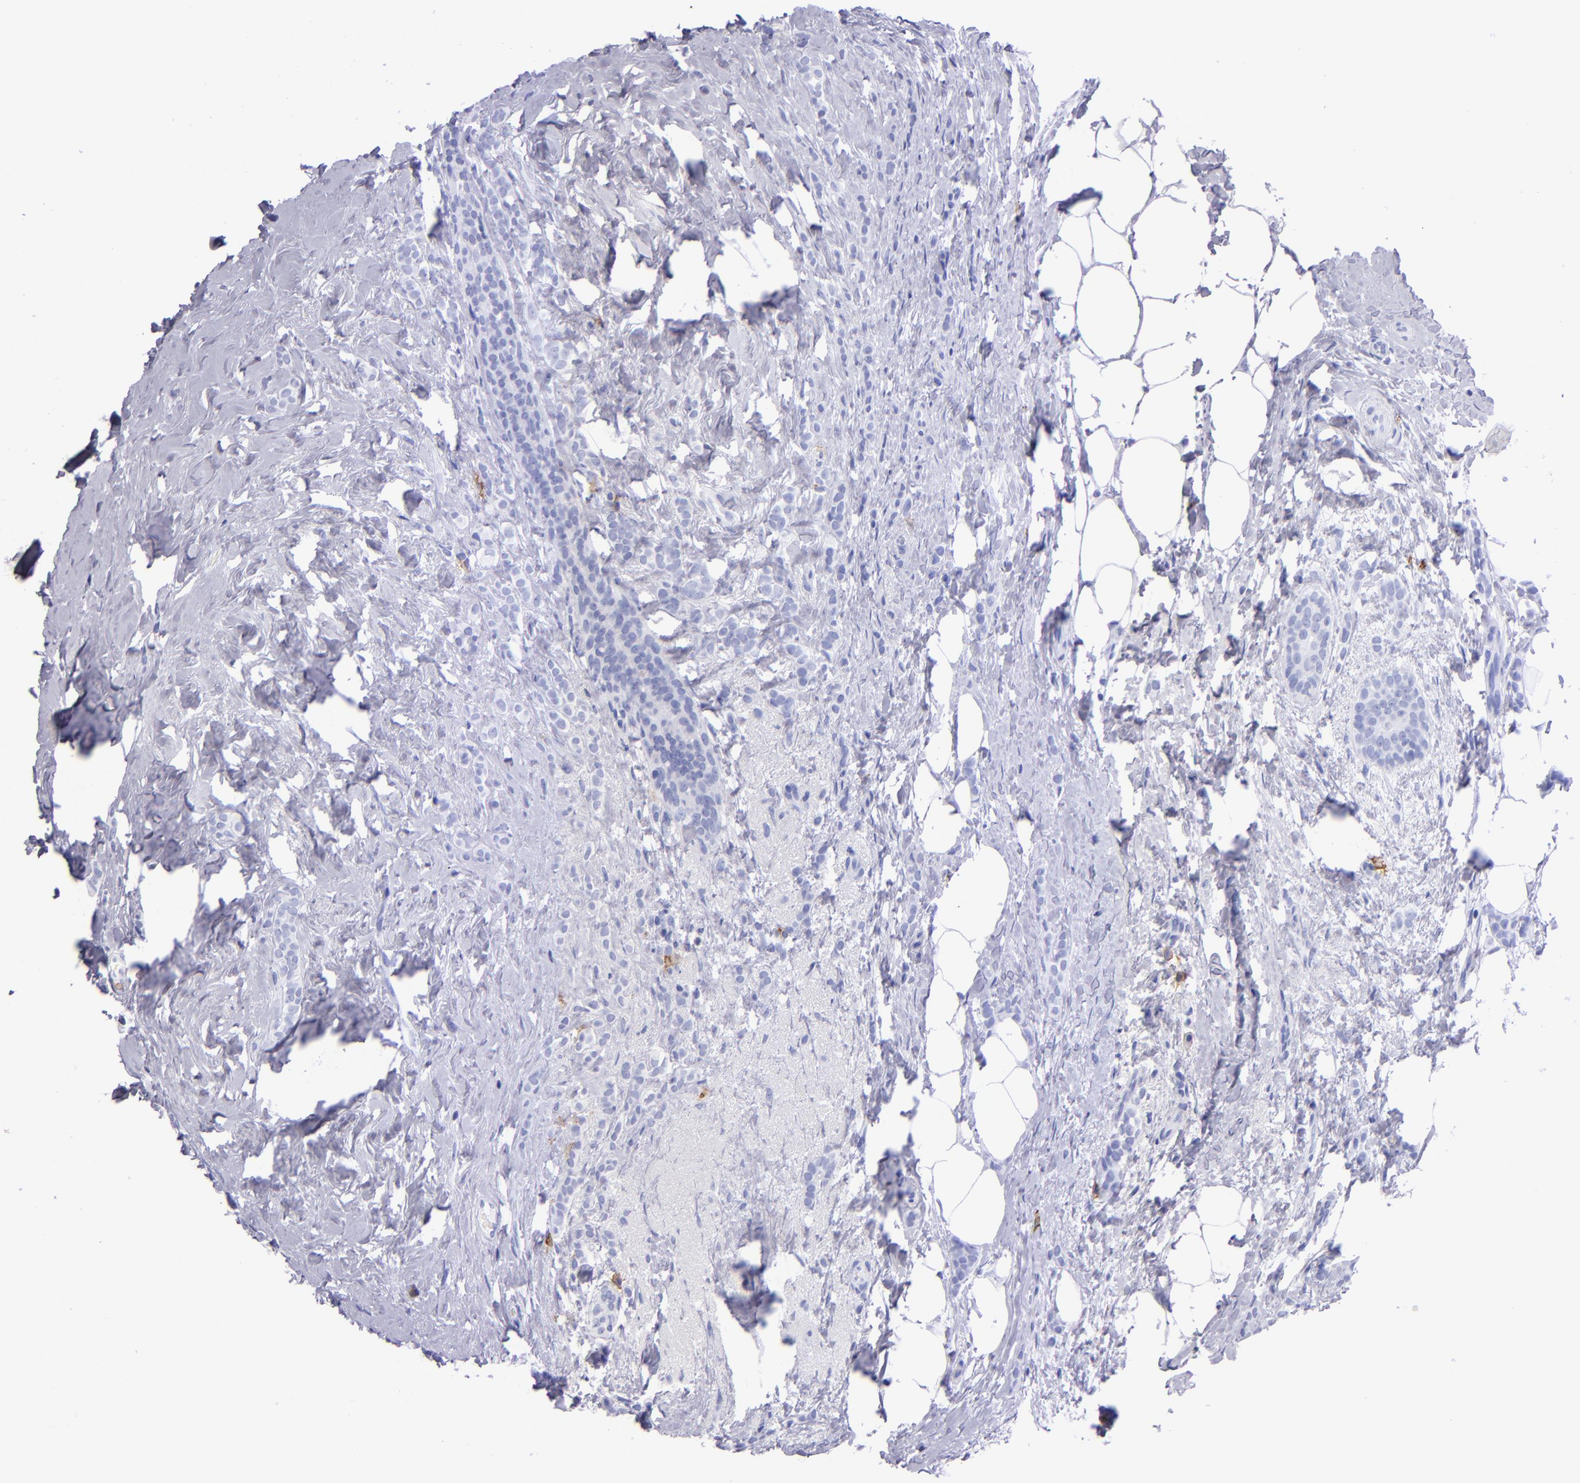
{"staining": {"intensity": "negative", "quantity": "none", "location": "none"}, "tissue": "breast cancer", "cell_type": "Tumor cells", "image_type": "cancer", "snomed": [{"axis": "morphology", "description": "Lobular carcinoma"}, {"axis": "topography", "description": "Breast"}], "caption": "Immunohistochemistry micrograph of human breast lobular carcinoma stained for a protein (brown), which exhibits no positivity in tumor cells. The staining is performed using DAB (3,3'-diaminobenzidine) brown chromogen with nuclei counter-stained in using hematoxylin.", "gene": "CD38", "patient": {"sex": "female", "age": 56}}